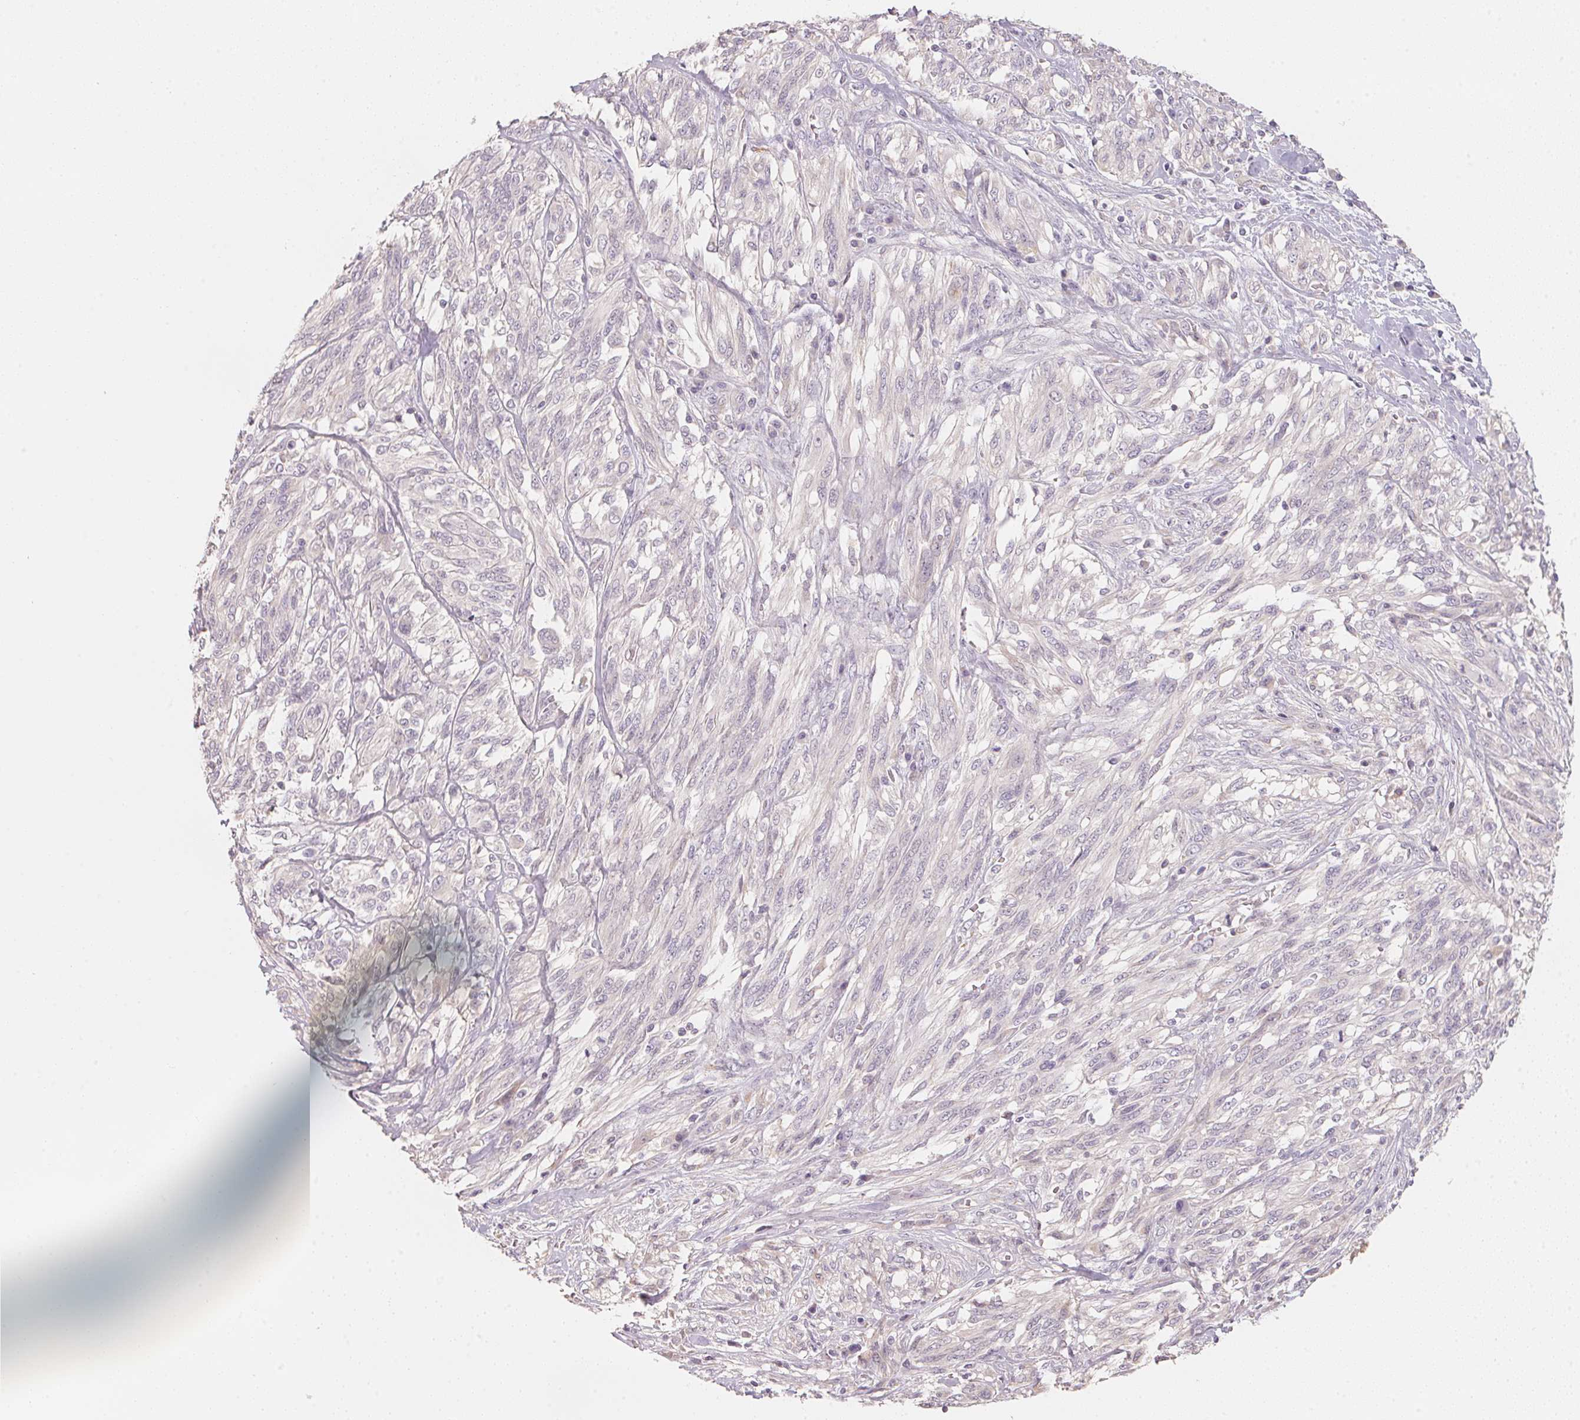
{"staining": {"intensity": "negative", "quantity": "none", "location": "none"}, "tissue": "melanoma", "cell_type": "Tumor cells", "image_type": "cancer", "snomed": [{"axis": "morphology", "description": "Malignant melanoma, NOS"}, {"axis": "topography", "description": "Skin"}], "caption": "DAB (3,3'-diaminobenzidine) immunohistochemical staining of human malignant melanoma shows no significant expression in tumor cells.", "gene": "TREH", "patient": {"sex": "female", "age": 91}}